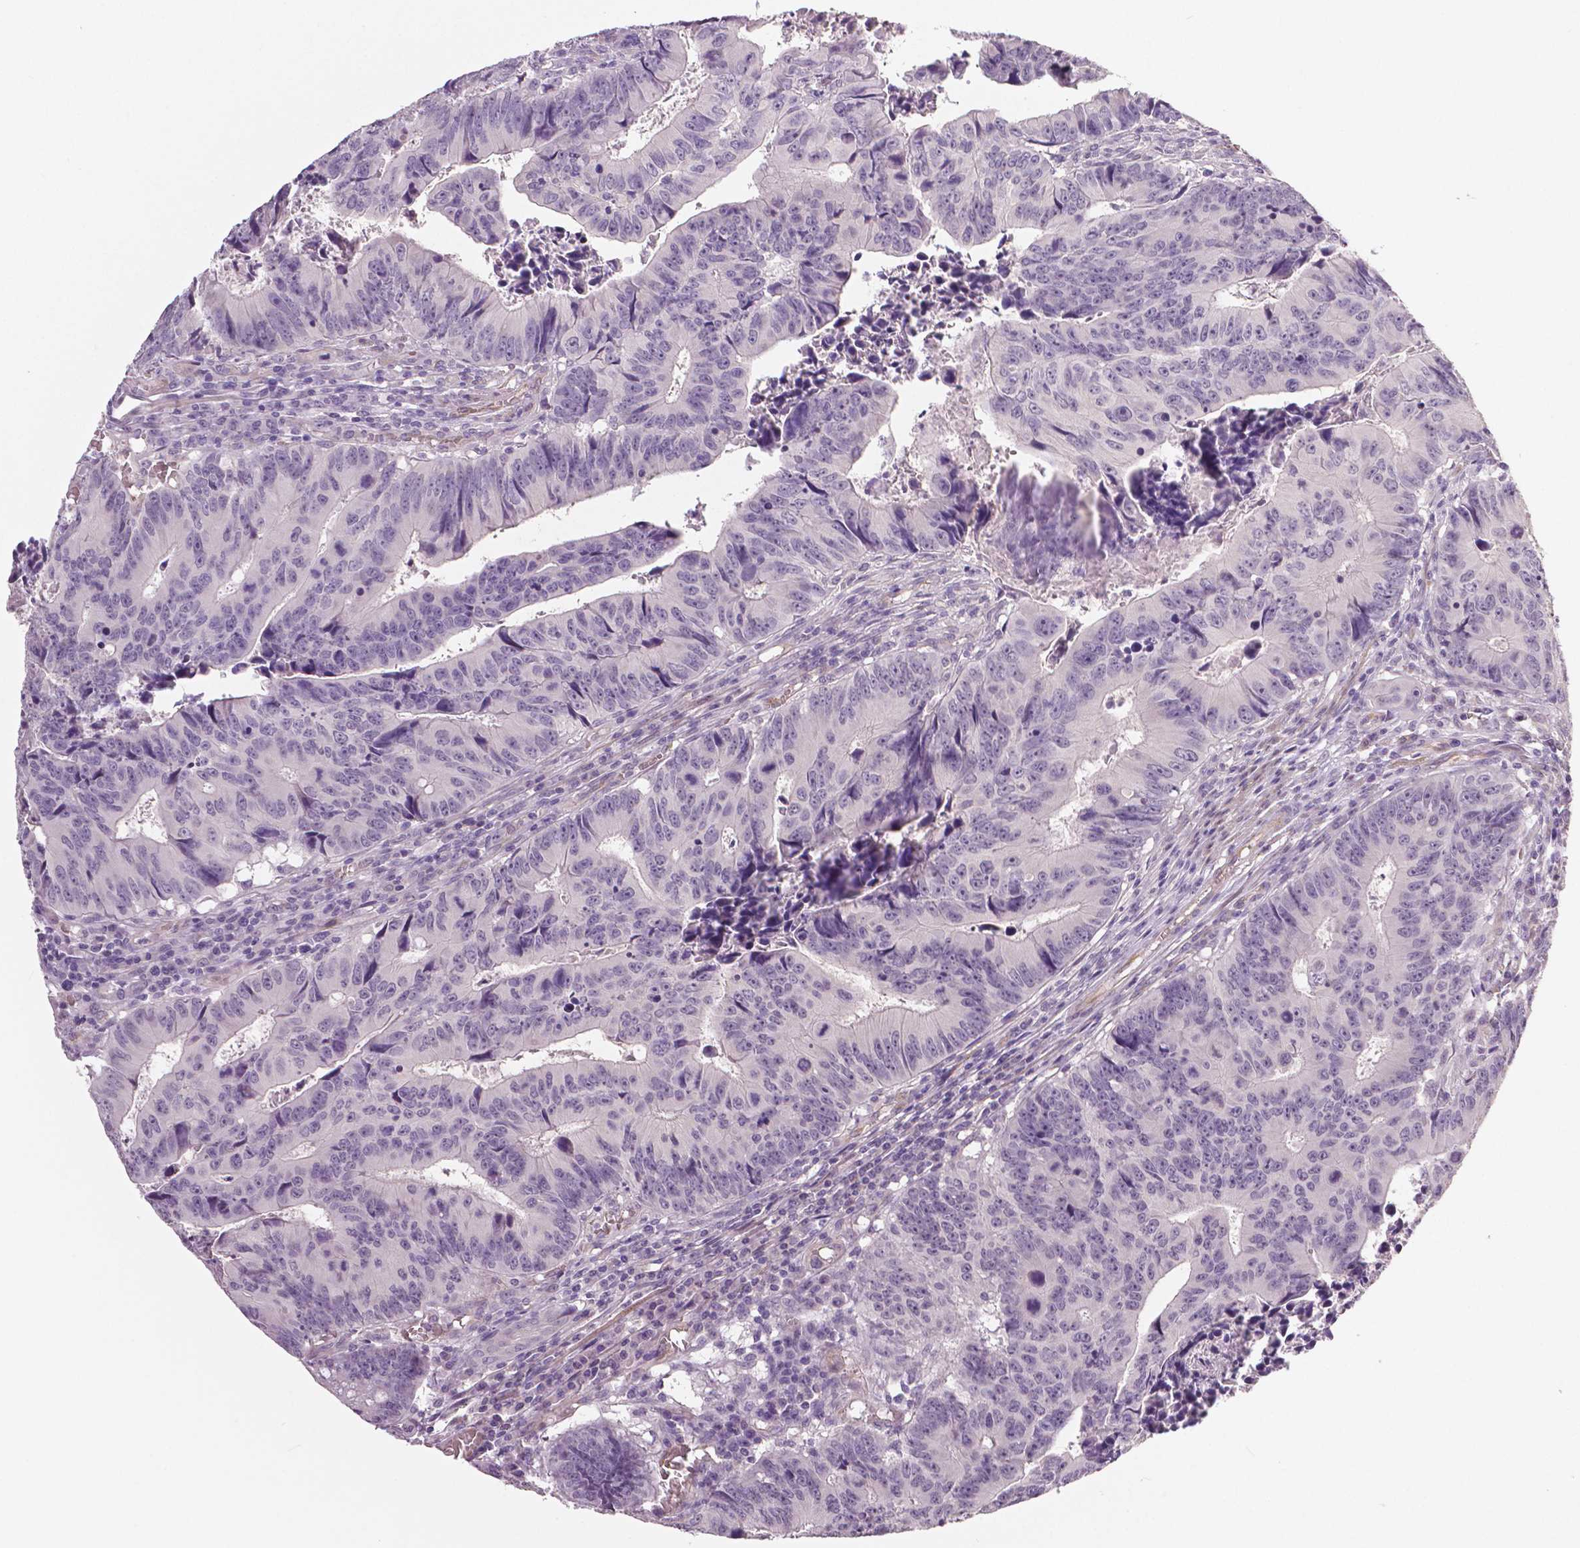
{"staining": {"intensity": "negative", "quantity": "none", "location": "none"}, "tissue": "colorectal cancer", "cell_type": "Tumor cells", "image_type": "cancer", "snomed": [{"axis": "morphology", "description": "Adenocarcinoma, NOS"}, {"axis": "topography", "description": "Colon"}], "caption": "High power microscopy image of an immunohistochemistry photomicrograph of colorectal adenocarcinoma, revealing no significant staining in tumor cells. (Brightfield microscopy of DAB (3,3'-diaminobenzidine) IHC at high magnification).", "gene": "FLT1", "patient": {"sex": "female", "age": 87}}